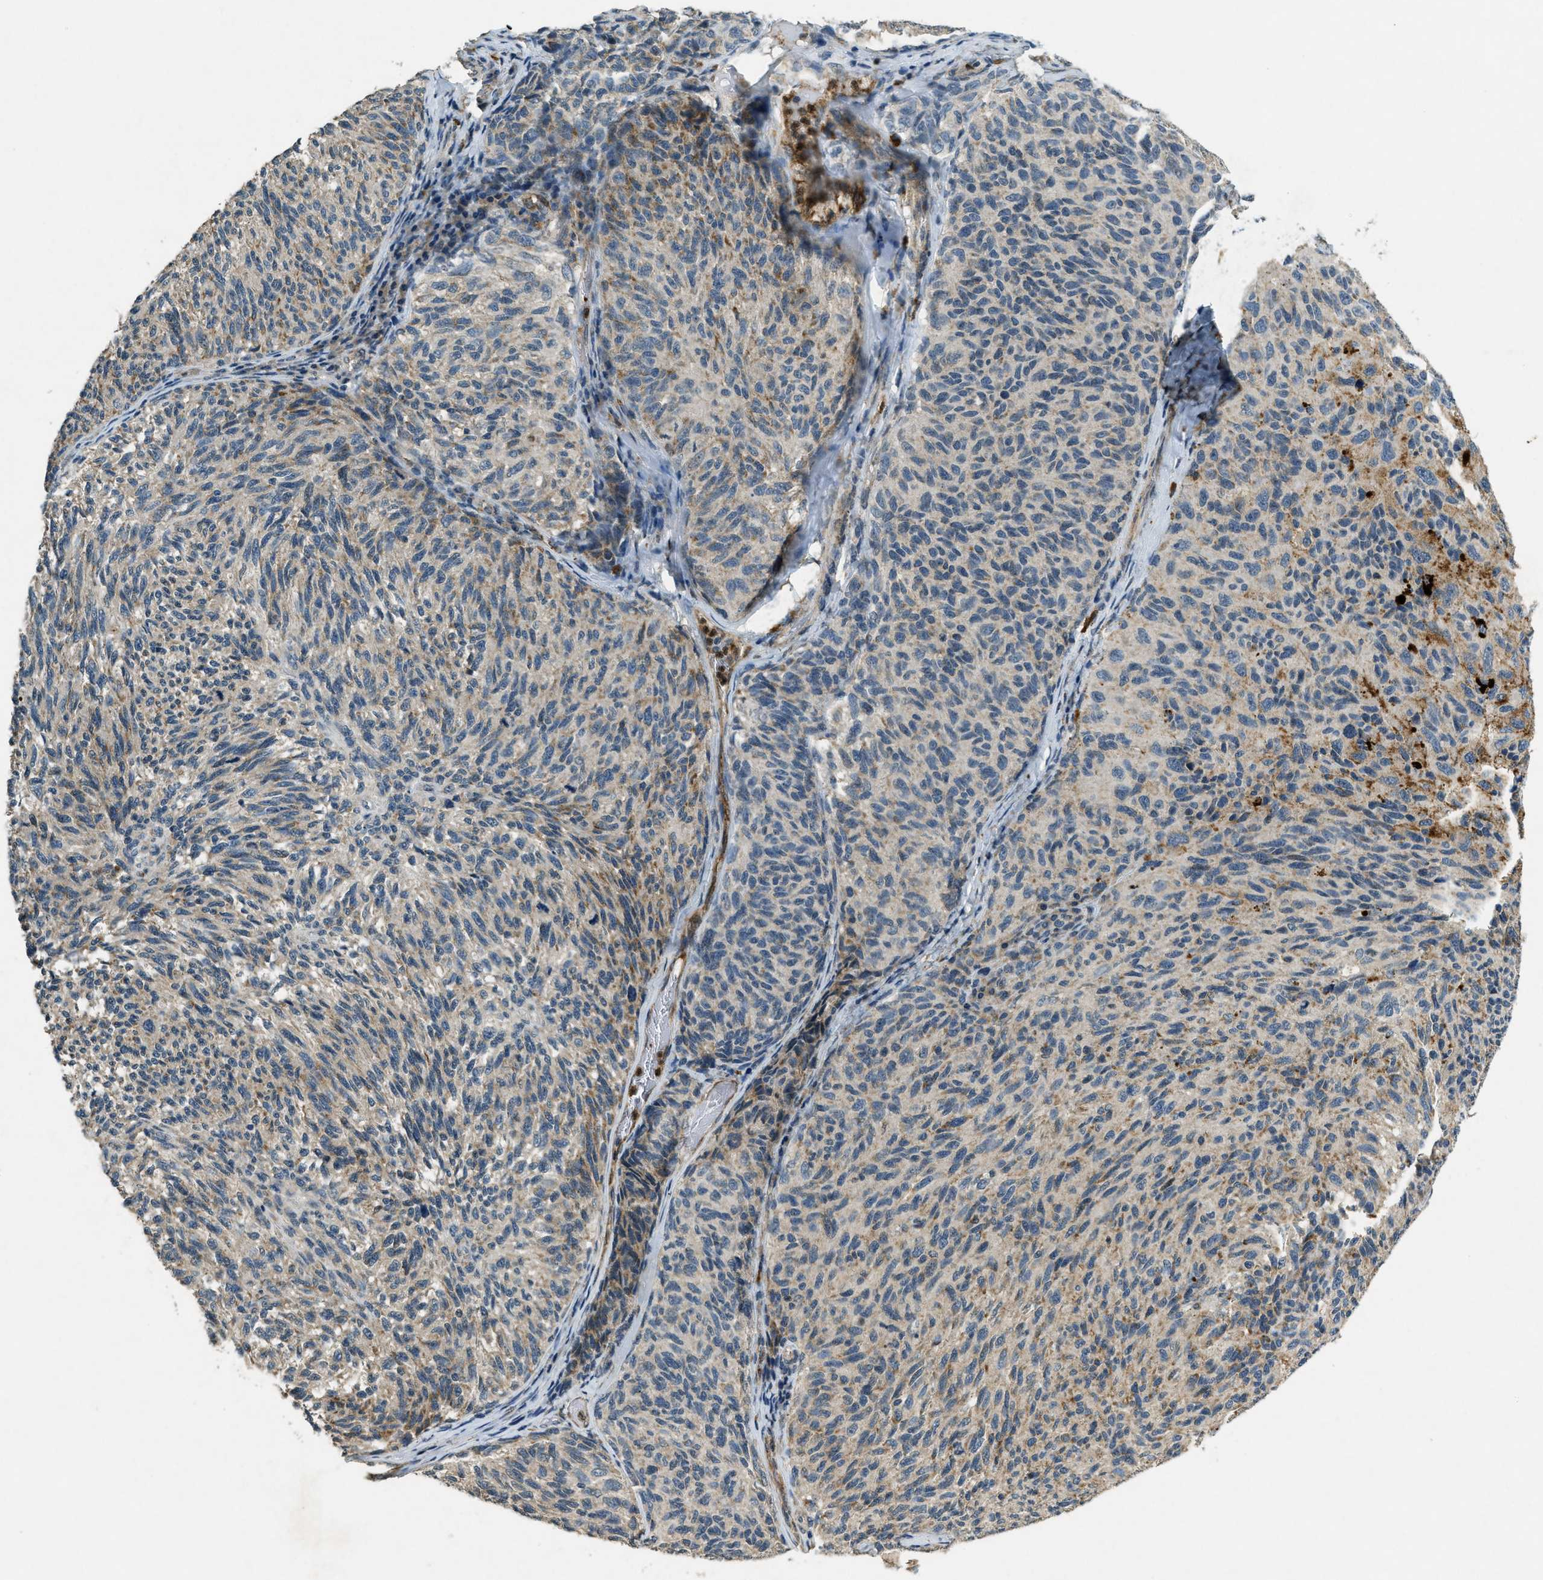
{"staining": {"intensity": "weak", "quantity": "25%-75%", "location": "cytoplasmic/membranous"}, "tissue": "melanoma", "cell_type": "Tumor cells", "image_type": "cancer", "snomed": [{"axis": "morphology", "description": "Malignant melanoma, NOS"}, {"axis": "topography", "description": "Skin"}], "caption": "Immunohistochemistry (IHC) of melanoma reveals low levels of weak cytoplasmic/membranous positivity in about 25%-75% of tumor cells.", "gene": "RAB3D", "patient": {"sex": "female", "age": 73}}